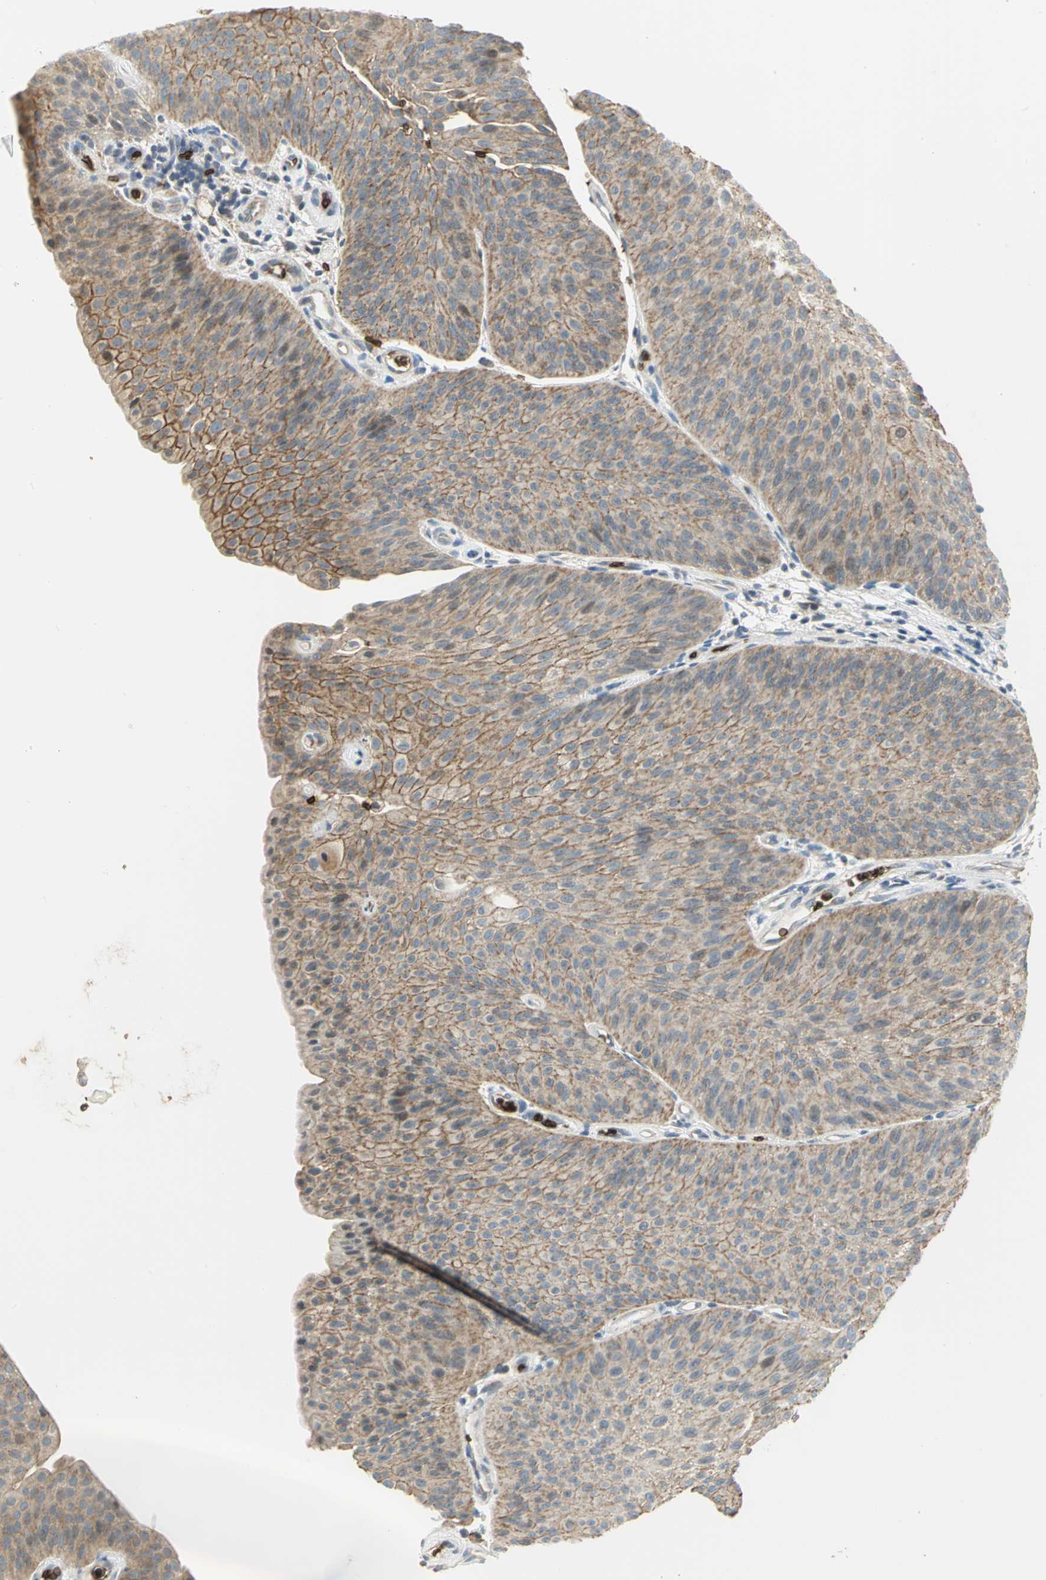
{"staining": {"intensity": "moderate", "quantity": ">75%", "location": "cytoplasmic/membranous"}, "tissue": "urothelial cancer", "cell_type": "Tumor cells", "image_type": "cancer", "snomed": [{"axis": "morphology", "description": "Urothelial carcinoma, Low grade"}, {"axis": "topography", "description": "Urinary bladder"}], "caption": "Urothelial carcinoma (low-grade) stained for a protein (brown) exhibits moderate cytoplasmic/membranous positive positivity in approximately >75% of tumor cells.", "gene": "ANK1", "patient": {"sex": "female", "age": 60}}